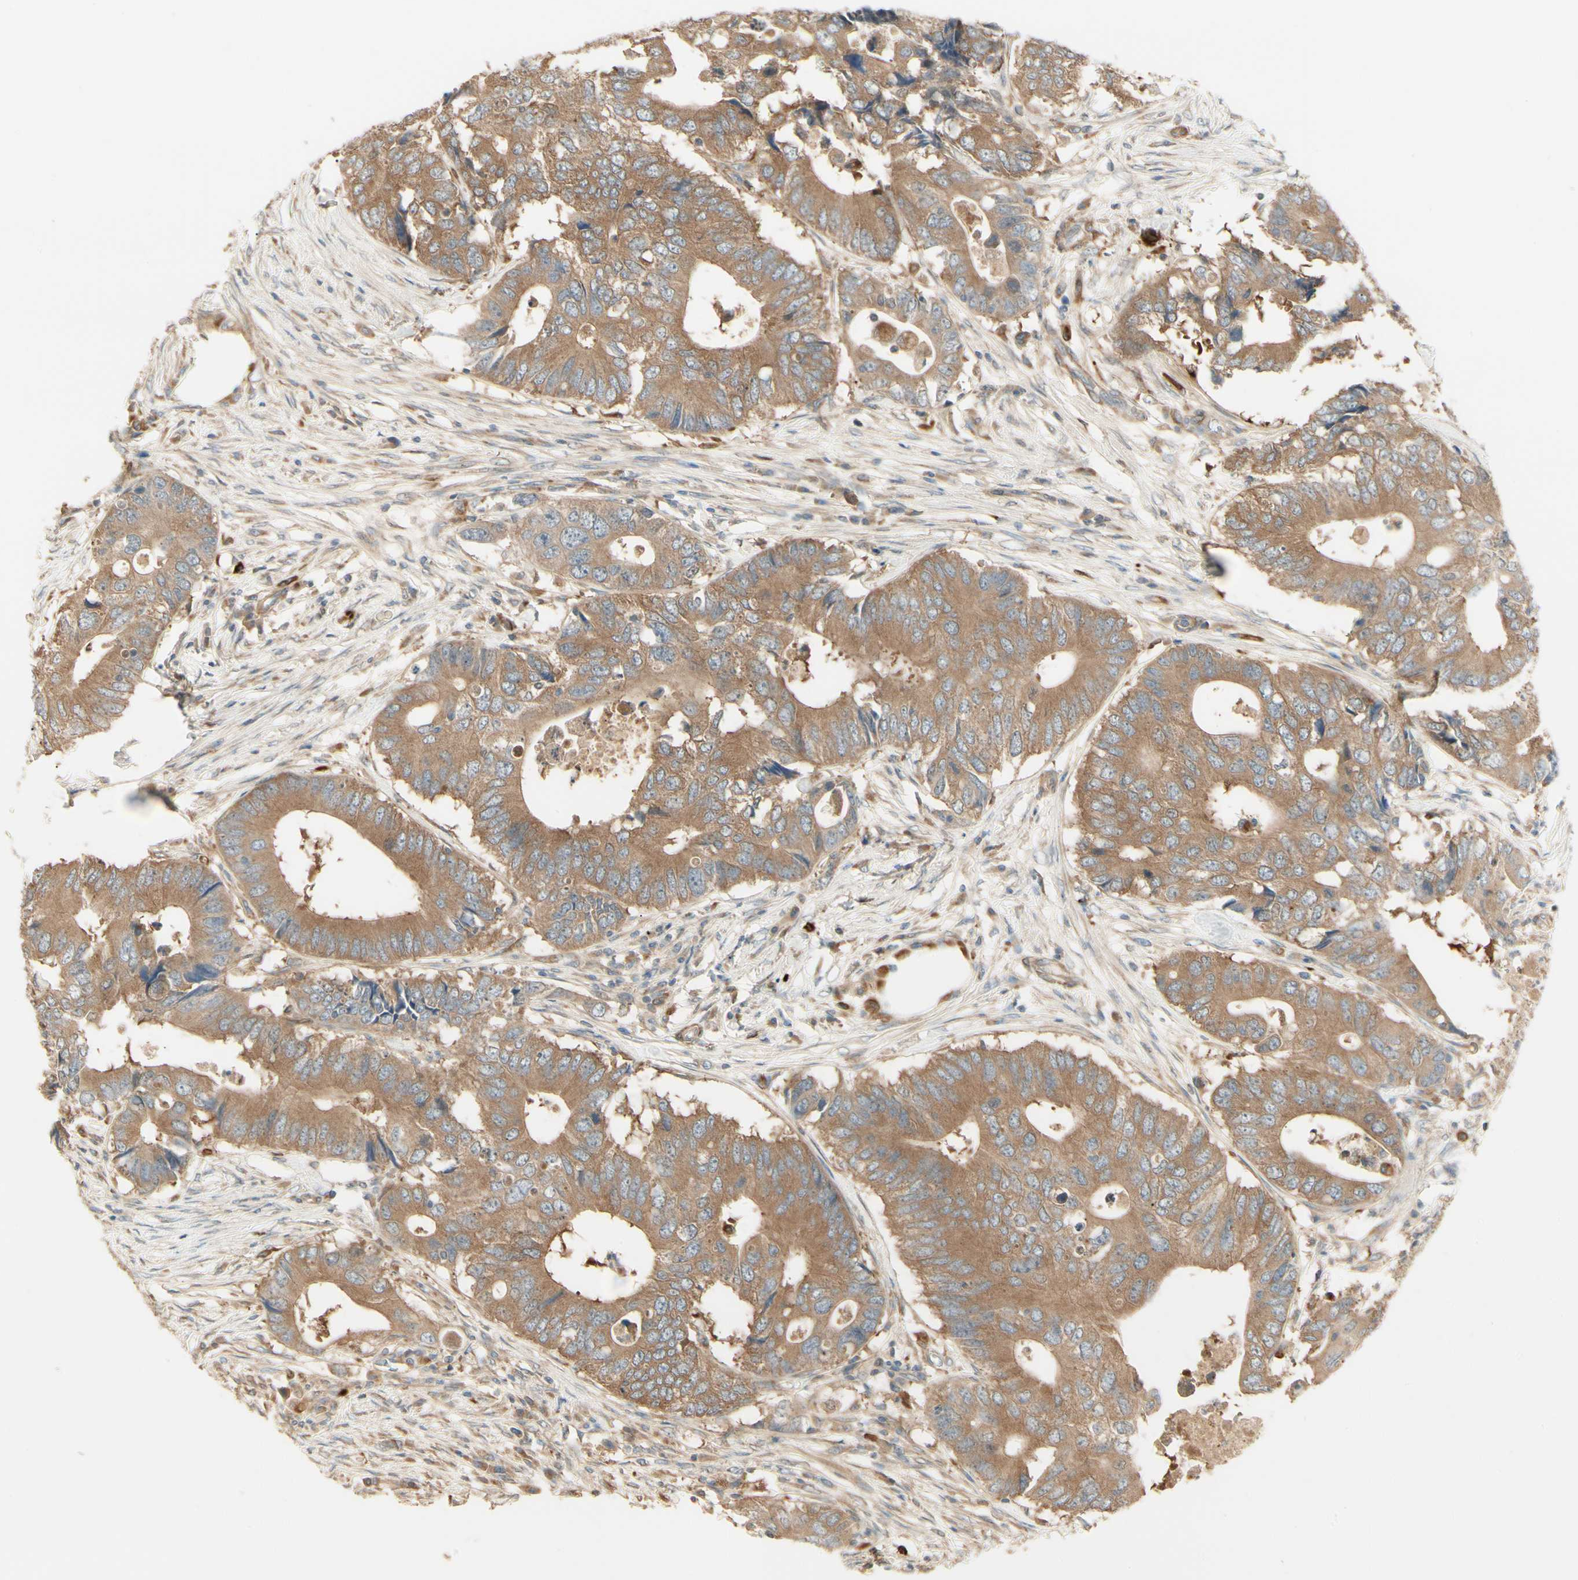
{"staining": {"intensity": "moderate", "quantity": ">75%", "location": "cytoplasmic/membranous"}, "tissue": "colorectal cancer", "cell_type": "Tumor cells", "image_type": "cancer", "snomed": [{"axis": "morphology", "description": "Adenocarcinoma, NOS"}, {"axis": "topography", "description": "Colon"}], "caption": "Colorectal cancer stained with immunohistochemistry displays moderate cytoplasmic/membranous expression in approximately >75% of tumor cells. (Stains: DAB in brown, nuclei in blue, Microscopy: brightfield microscopy at high magnification).", "gene": "IRAG1", "patient": {"sex": "male", "age": 71}}